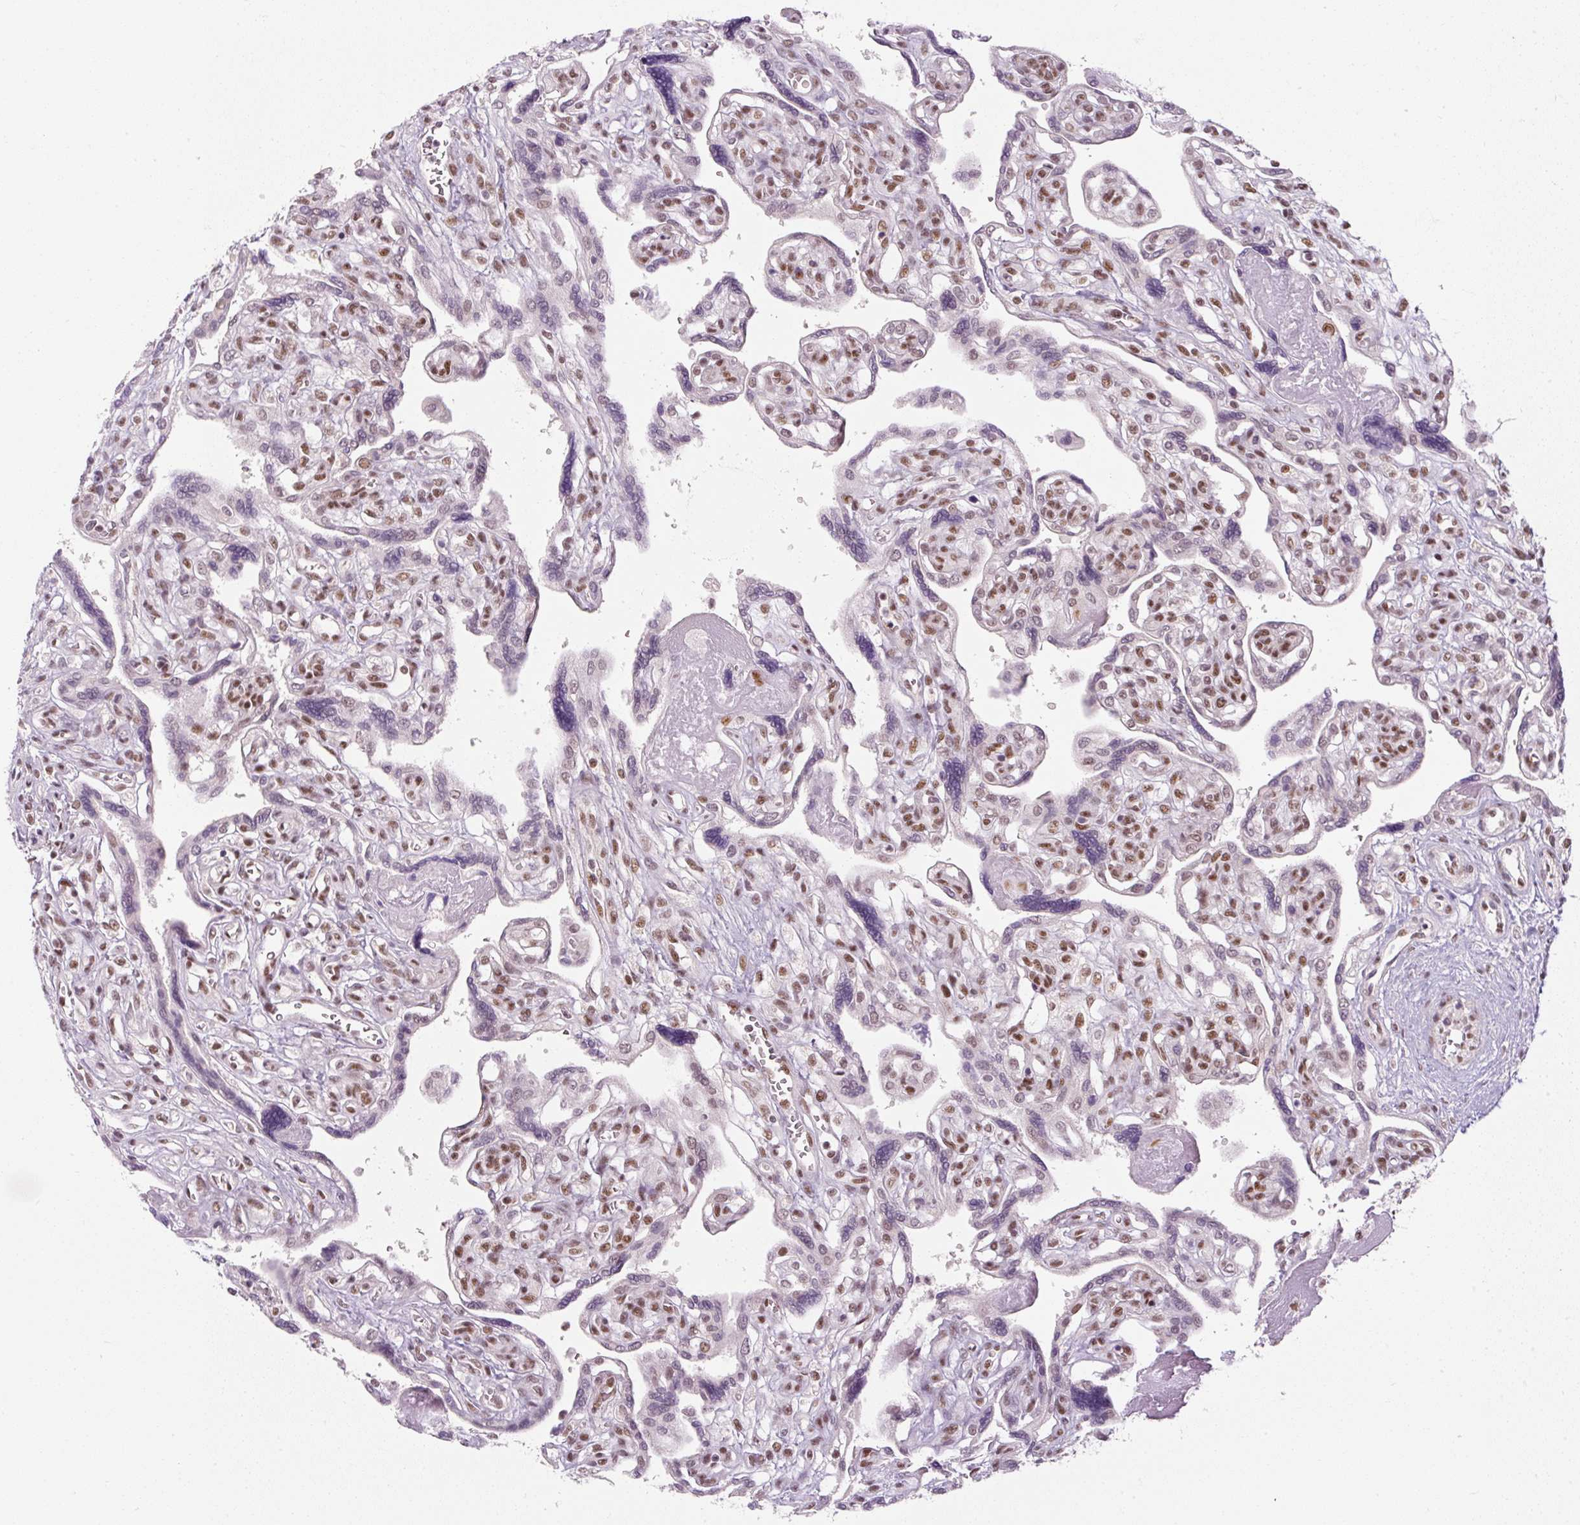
{"staining": {"intensity": "moderate", "quantity": "<25%", "location": "nuclear"}, "tissue": "placenta", "cell_type": "Decidual cells", "image_type": "normal", "snomed": [{"axis": "morphology", "description": "Normal tissue, NOS"}, {"axis": "topography", "description": "Placenta"}], "caption": "DAB (3,3'-diaminobenzidine) immunohistochemical staining of benign placenta reveals moderate nuclear protein staining in about <25% of decidual cells.", "gene": "U2AF2", "patient": {"sex": "female", "age": 39}}